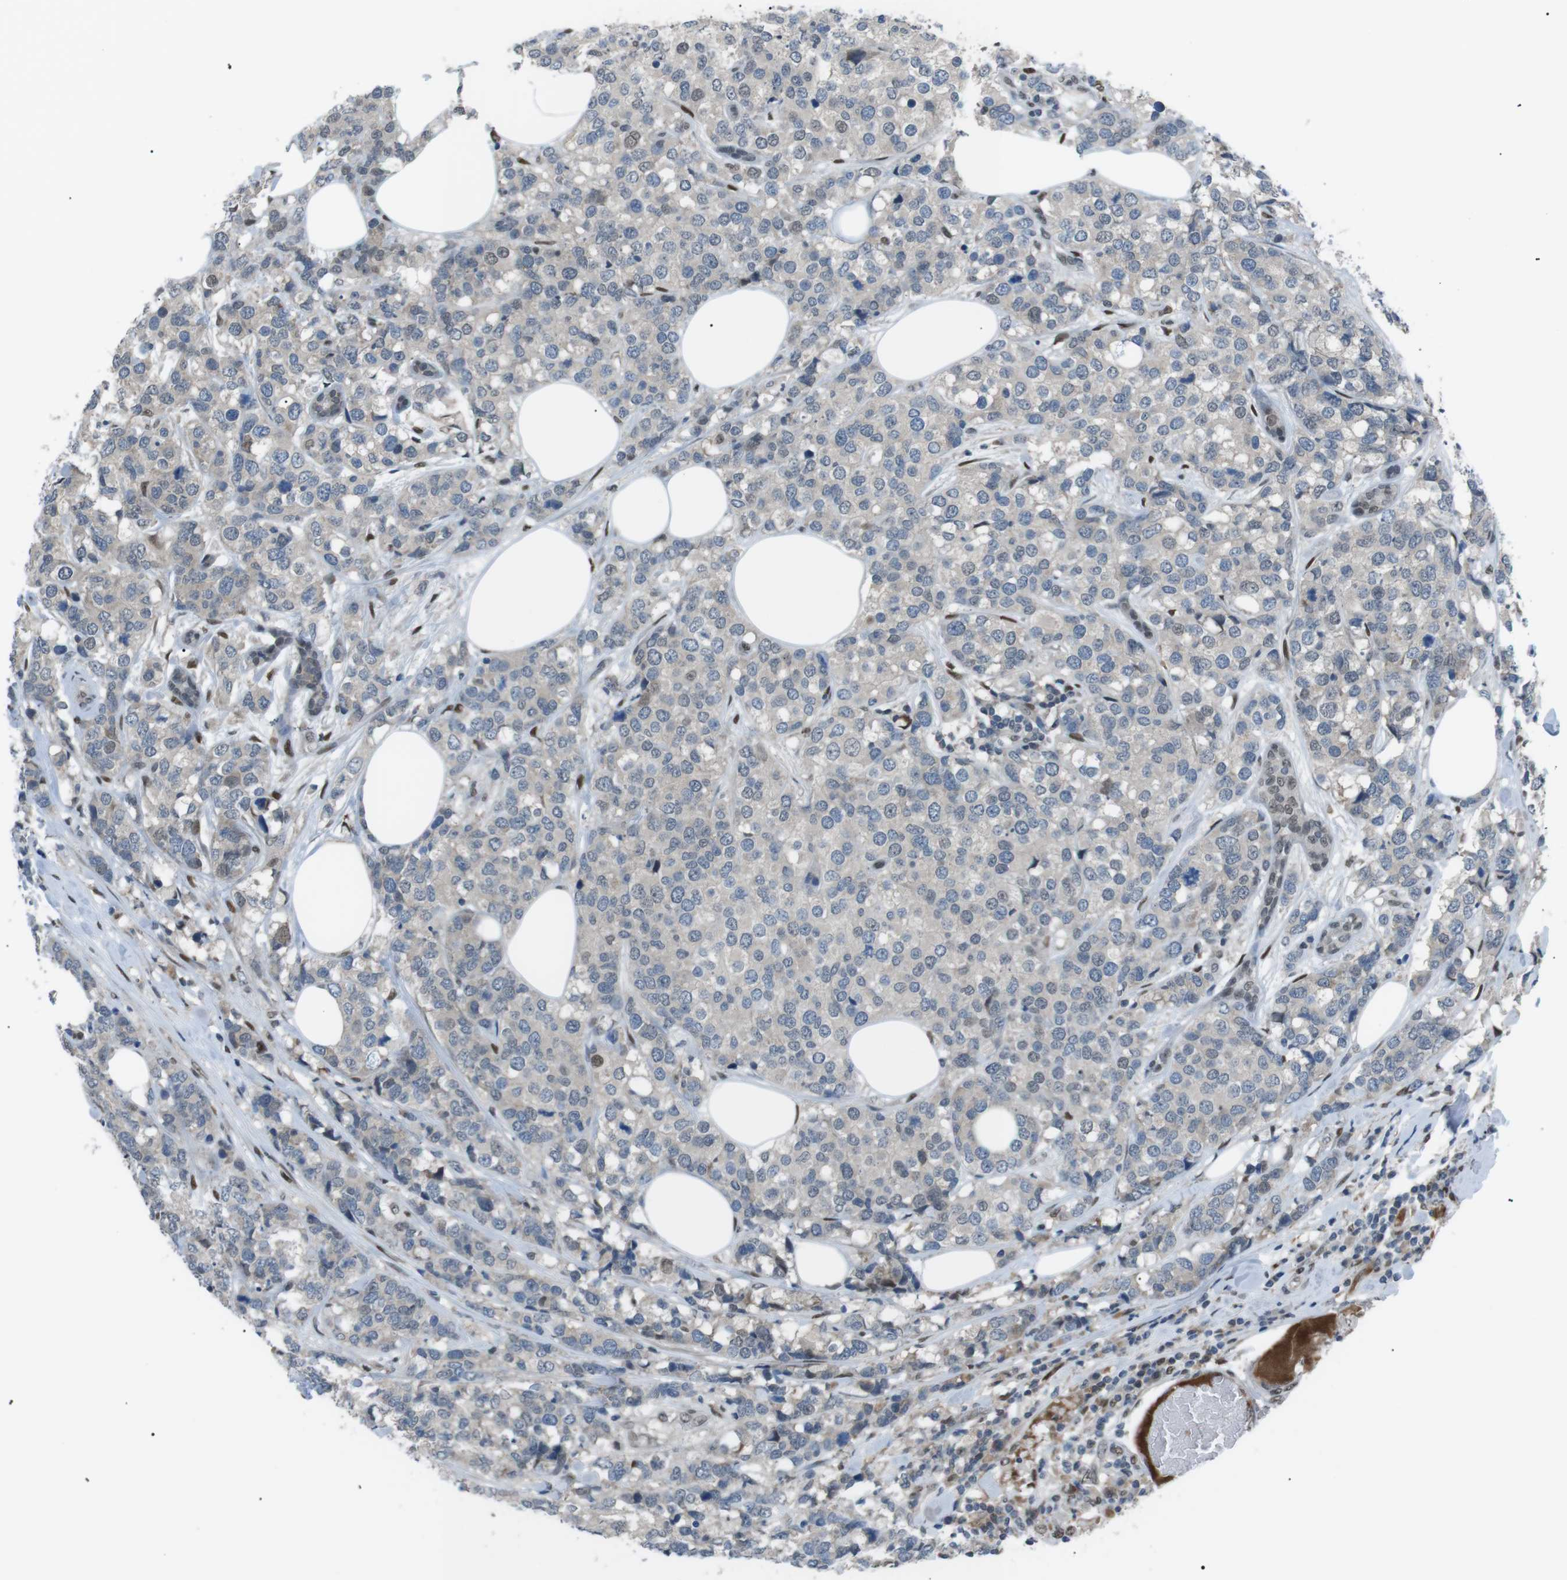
{"staining": {"intensity": "weak", "quantity": "<25%", "location": "nuclear"}, "tissue": "breast cancer", "cell_type": "Tumor cells", "image_type": "cancer", "snomed": [{"axis": "morphology", "description": "Lobular carcinoma"}, {"axis": "topography", "description": "Breast"}], "caption": "Lobular carcinoma (breast) was stained to show a protein in brown. There is no significant positivity in tumor cells.", "gene": "SRPK2", "patient": {"sex": "female", "age": 59}}